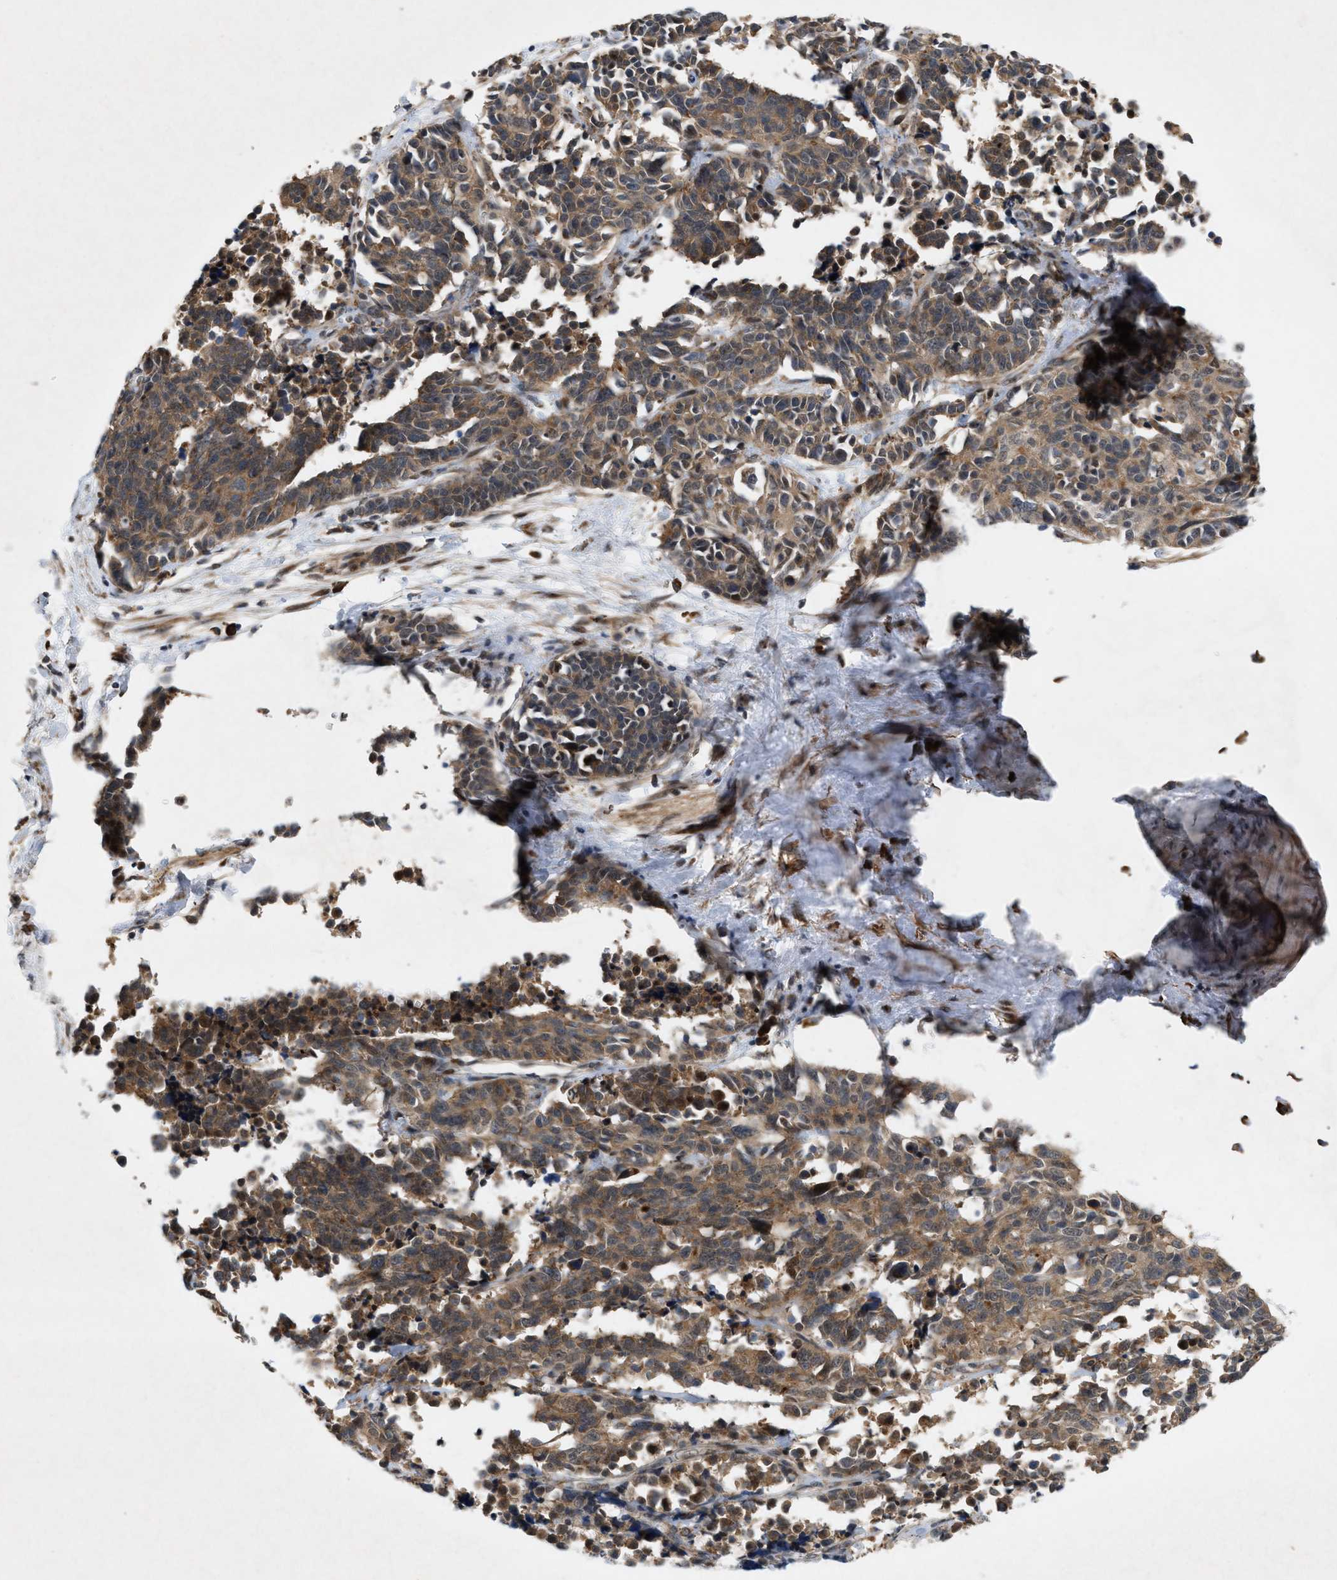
{"staining": {"intensity": "moderate", "quantity": ">75%", "location": "cytoplasmic/membranous"}, "tissue": "cervical cancer", "cell_type": "Tumor cells", "image_type": "cancer", "snomed": [{"axis": "morphology", "description": "Squamous cell carcinoma, NOS"}, {"axis": "topography", "description": "Cervix"}], "caption": "Human cervical cancer stained for a protein (brown) displays moderate cytoplasmic/membranous positive positivity in about >75% of tumor cells.", "gene": "MFSD6", "patient": {"sex": "female", "age": 35}}